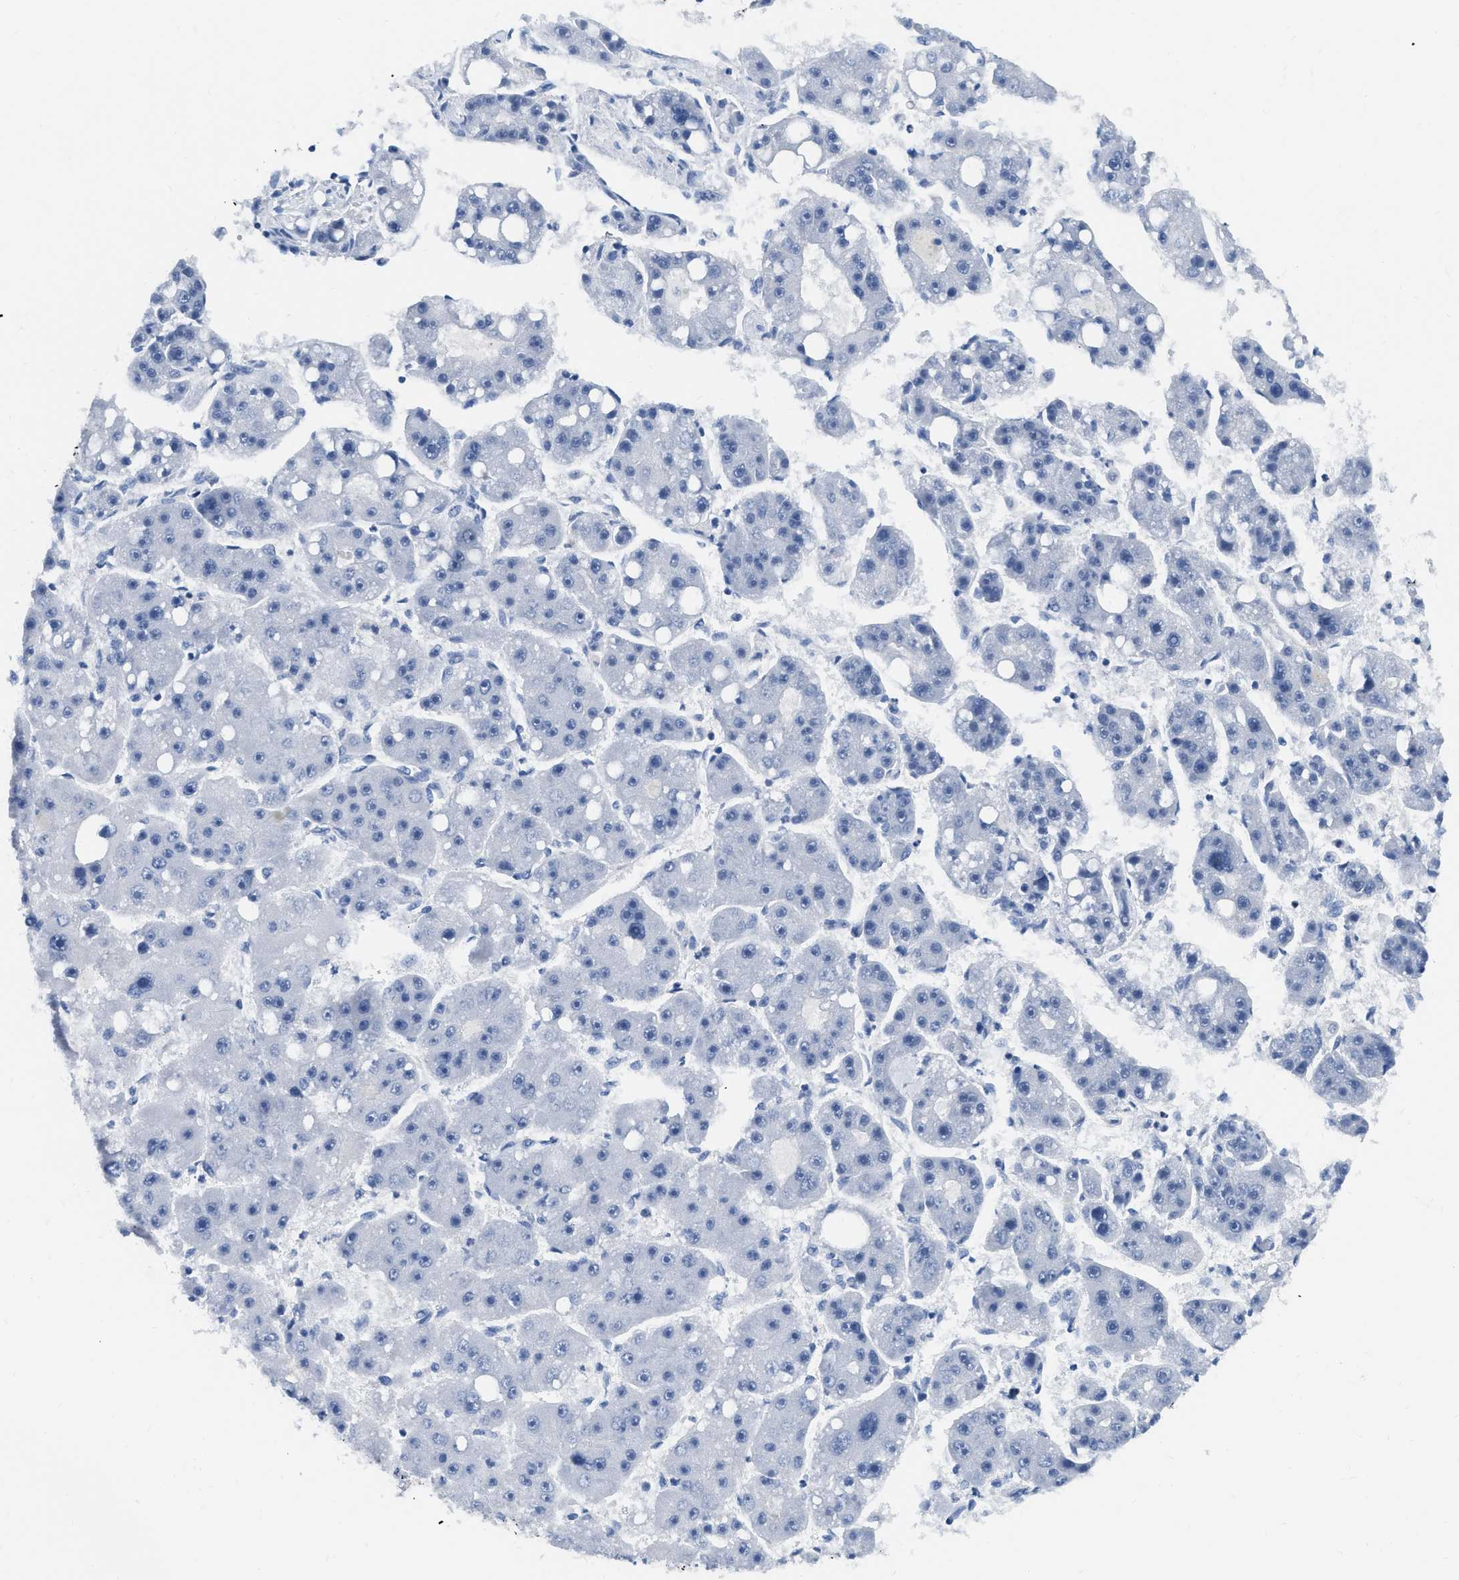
{"staining": {"intensity": "negative", "quantity": "none", "location": "none"}, "tissue": "liver cancer", "cell_type": "Tumor cells", "image_type": "cancer", "snomed": [{"axis": "morphology", "description": "Carcinoma, Hepatocellular, NOS"}, {"axis": "topography", "description": "Liver"}], "caption": "An image of liver hepatocellular carcinoma stained for a protein demonstrates no brown staining in tumor cells. (Stains: DAB (3,3'-diaminobenzidine) immunohistochemistry (IHC) with hematoxylin counter stain, Microscopy: brightfield microscopy at high magnification).", "gene": "TCF7", "patient": {"sex": "female", "age": 61}}